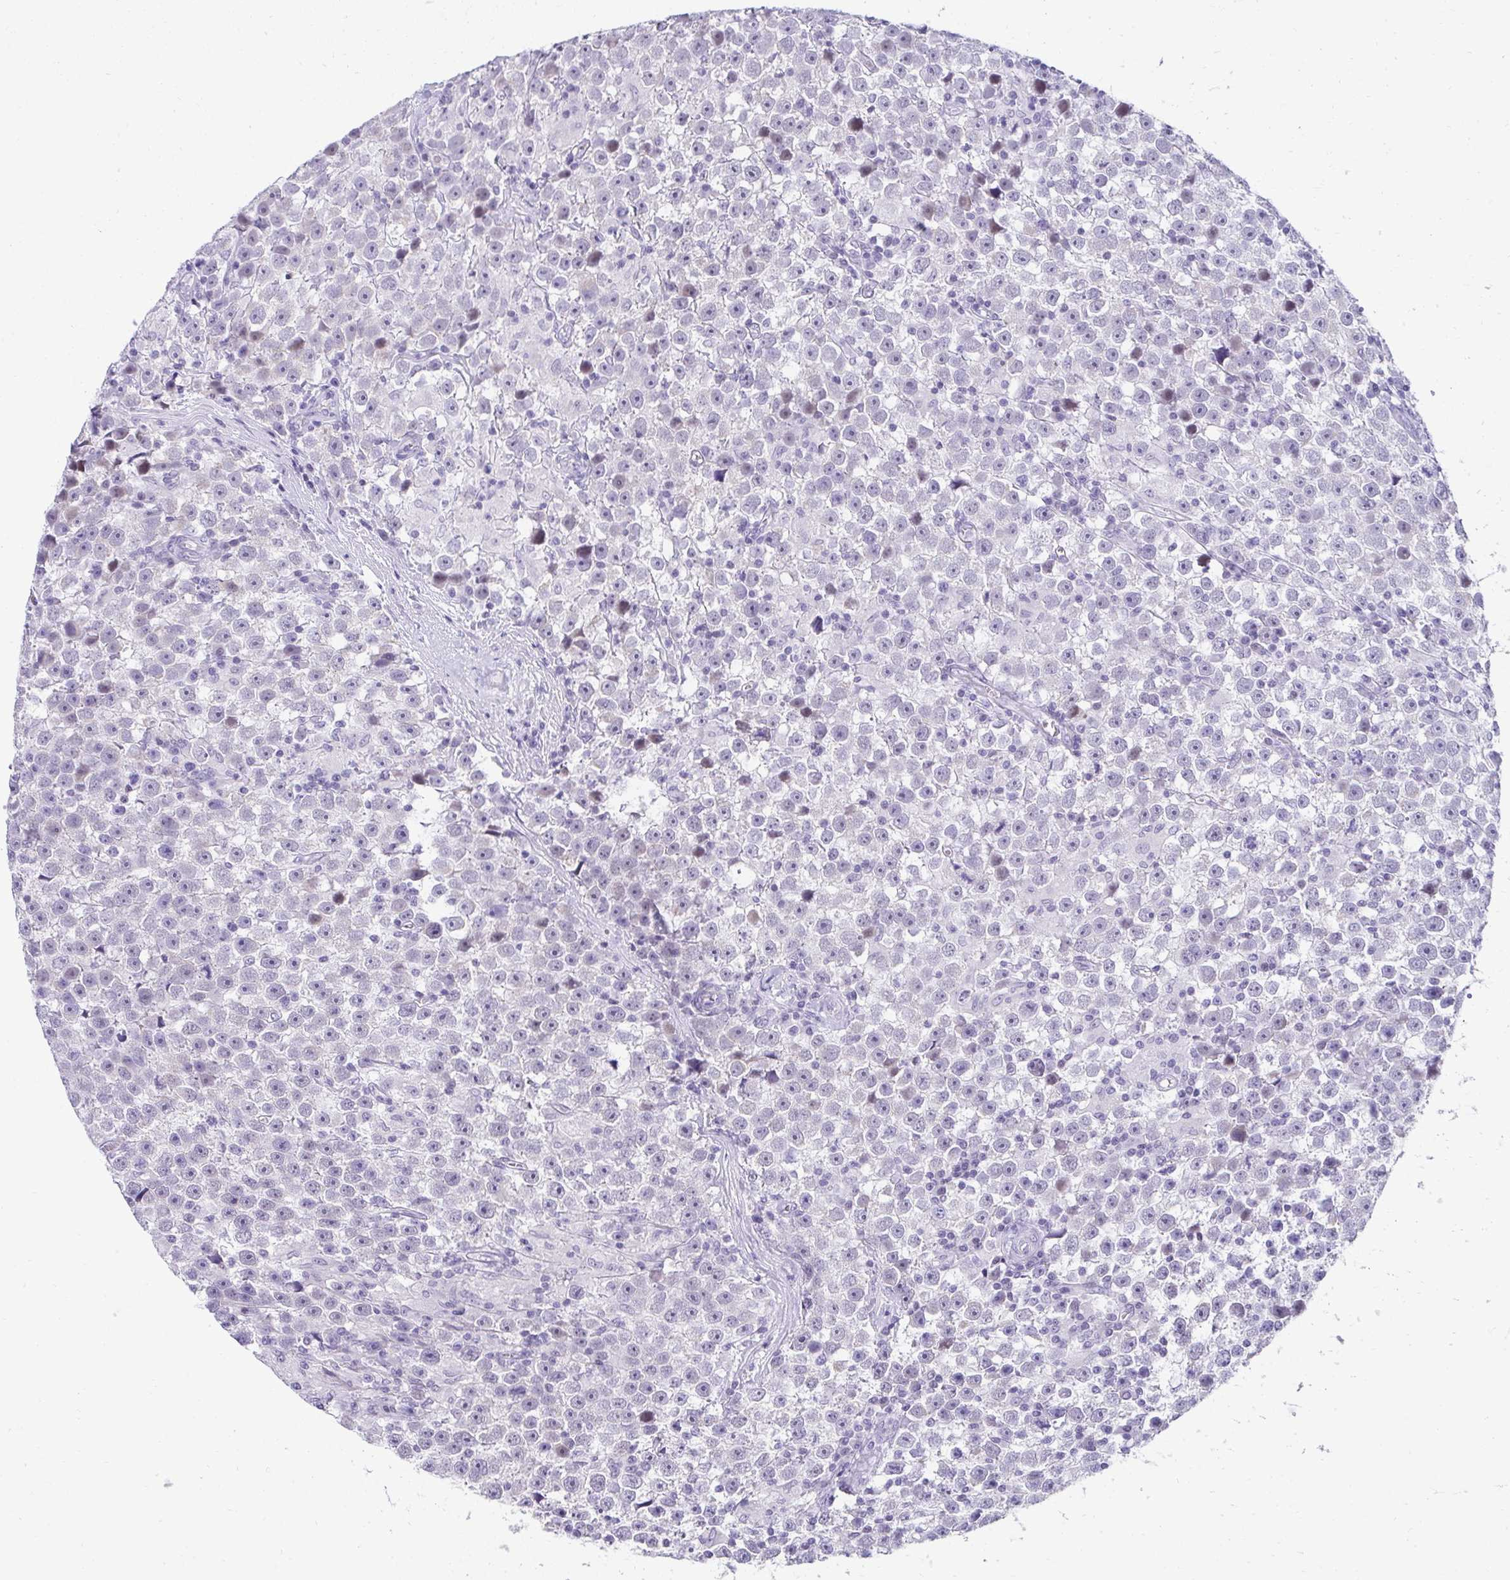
{"staining": {"intensity": "negative", "quantity": "none", "location": "none"}, "tissue": "testis cancer", "cell_type": "Tumor cells", "image_type": "cancer", "snomed": [{"axis": "morphology", "description": "Seminoma, NOS"}, {"axis": "topography", "description": "Testis"}], "caption": "Immunohistochemical staining of human testis cancer (seminoma) exhibits no significant positivity in tumor cells.", "gene": "RNF183", "patient": {"sex": "male", "age": 31}}